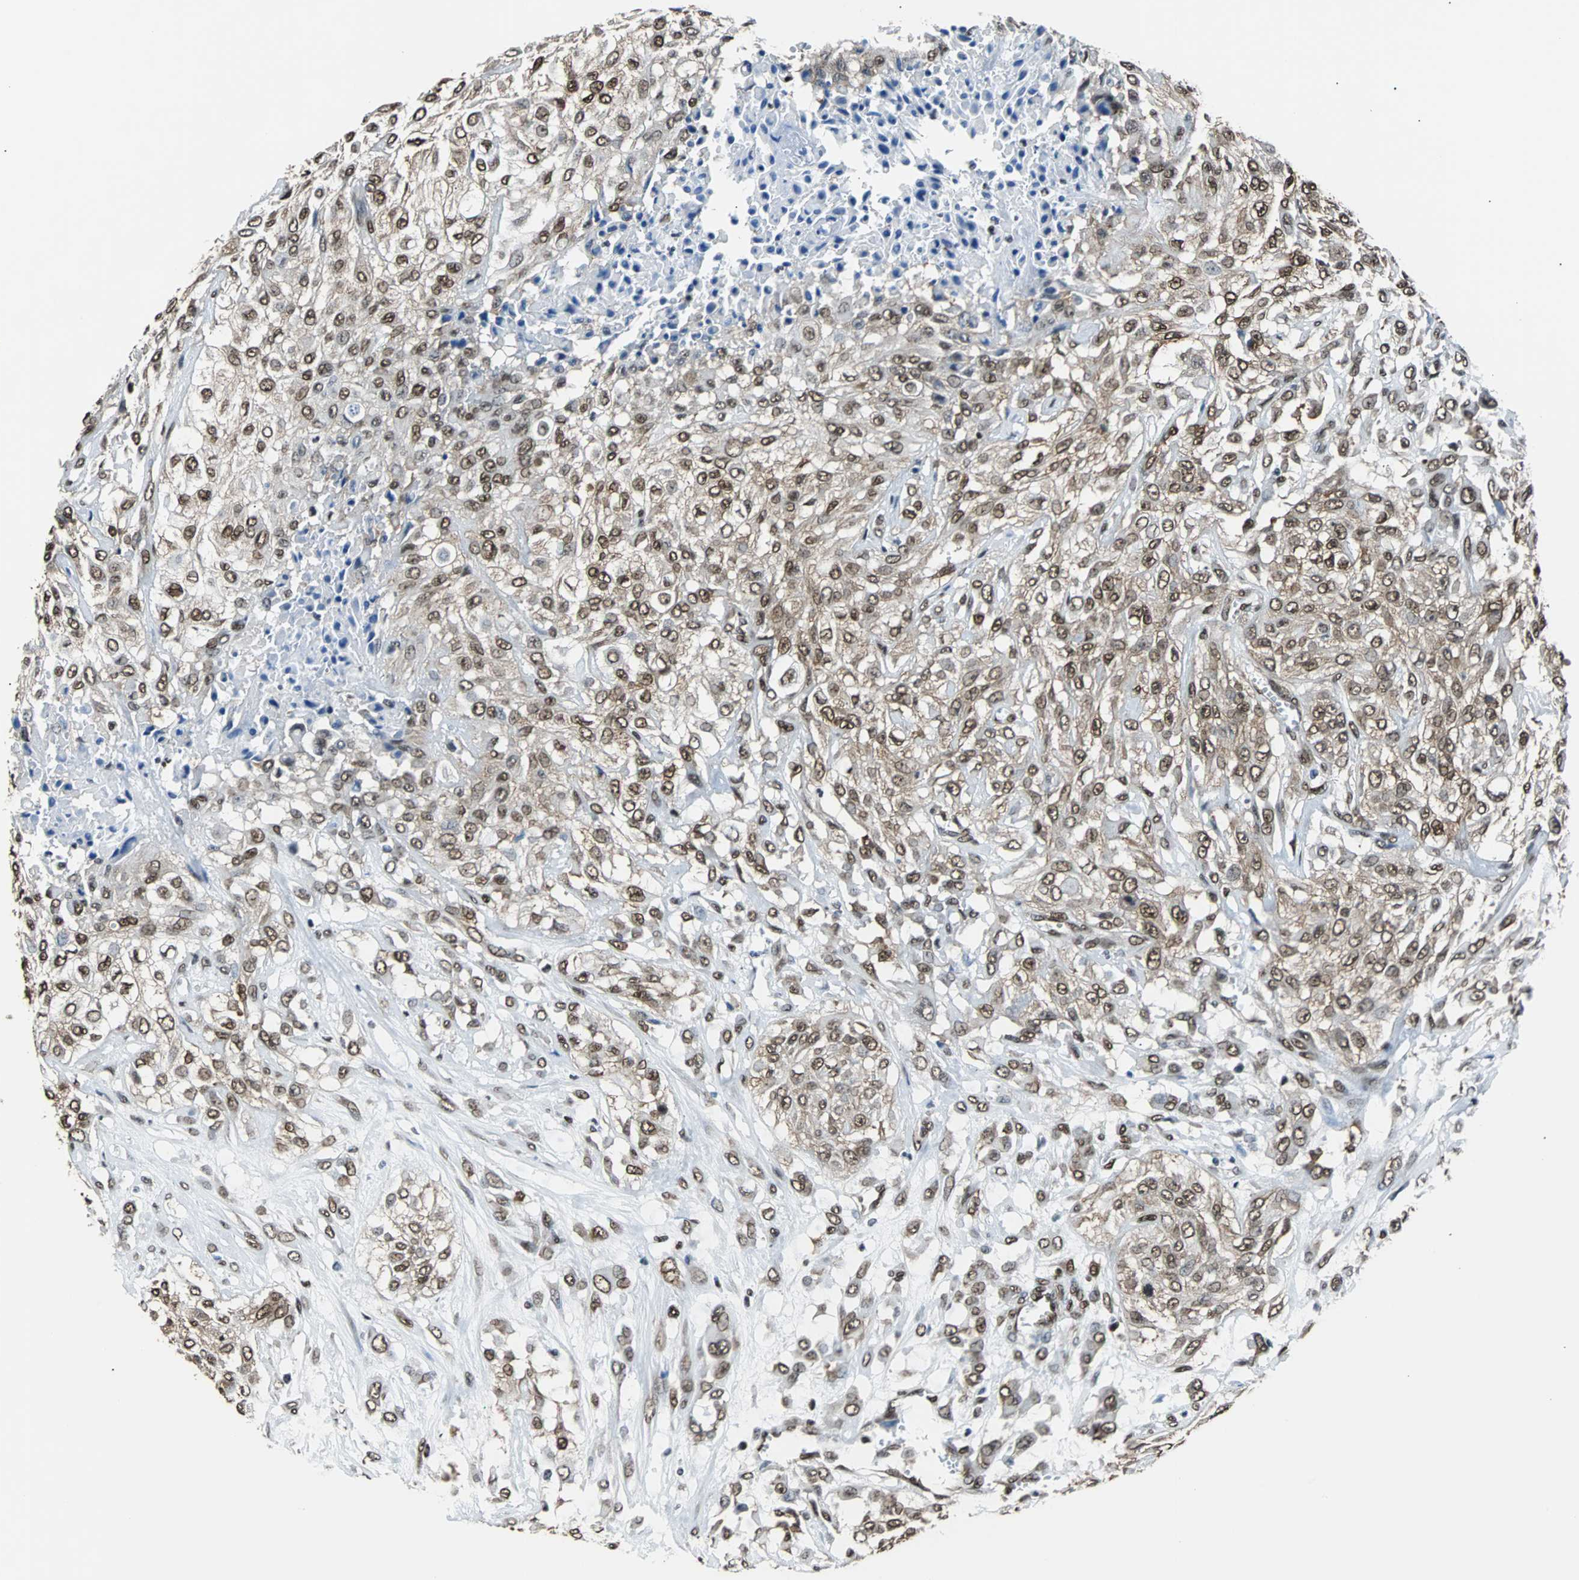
{"staining": {"intensity": "moderate", "quantity": ">75%", "location": "cytoplasmic/membranous,nuclear"}, "tissue": "urothelial cancer", "cell_type": "Tumor cells", "image_type": "cancer", "snomed": [{"axis": "morphology", "description": "Urothelial carcinoma, High grade"}, {"axis": "topography", "description": "Urinary bladder"}], "caption": "IHC histopathology image of high-grade urothelial carcinoma stained for a protein (brown), which reveals medium levels of moderate cytoplasmic/membranous and nuclear expression in approximately >75% of tumor cells.", "gene": "FUBP1", "patient": {"sex": "male", "age": 57}}